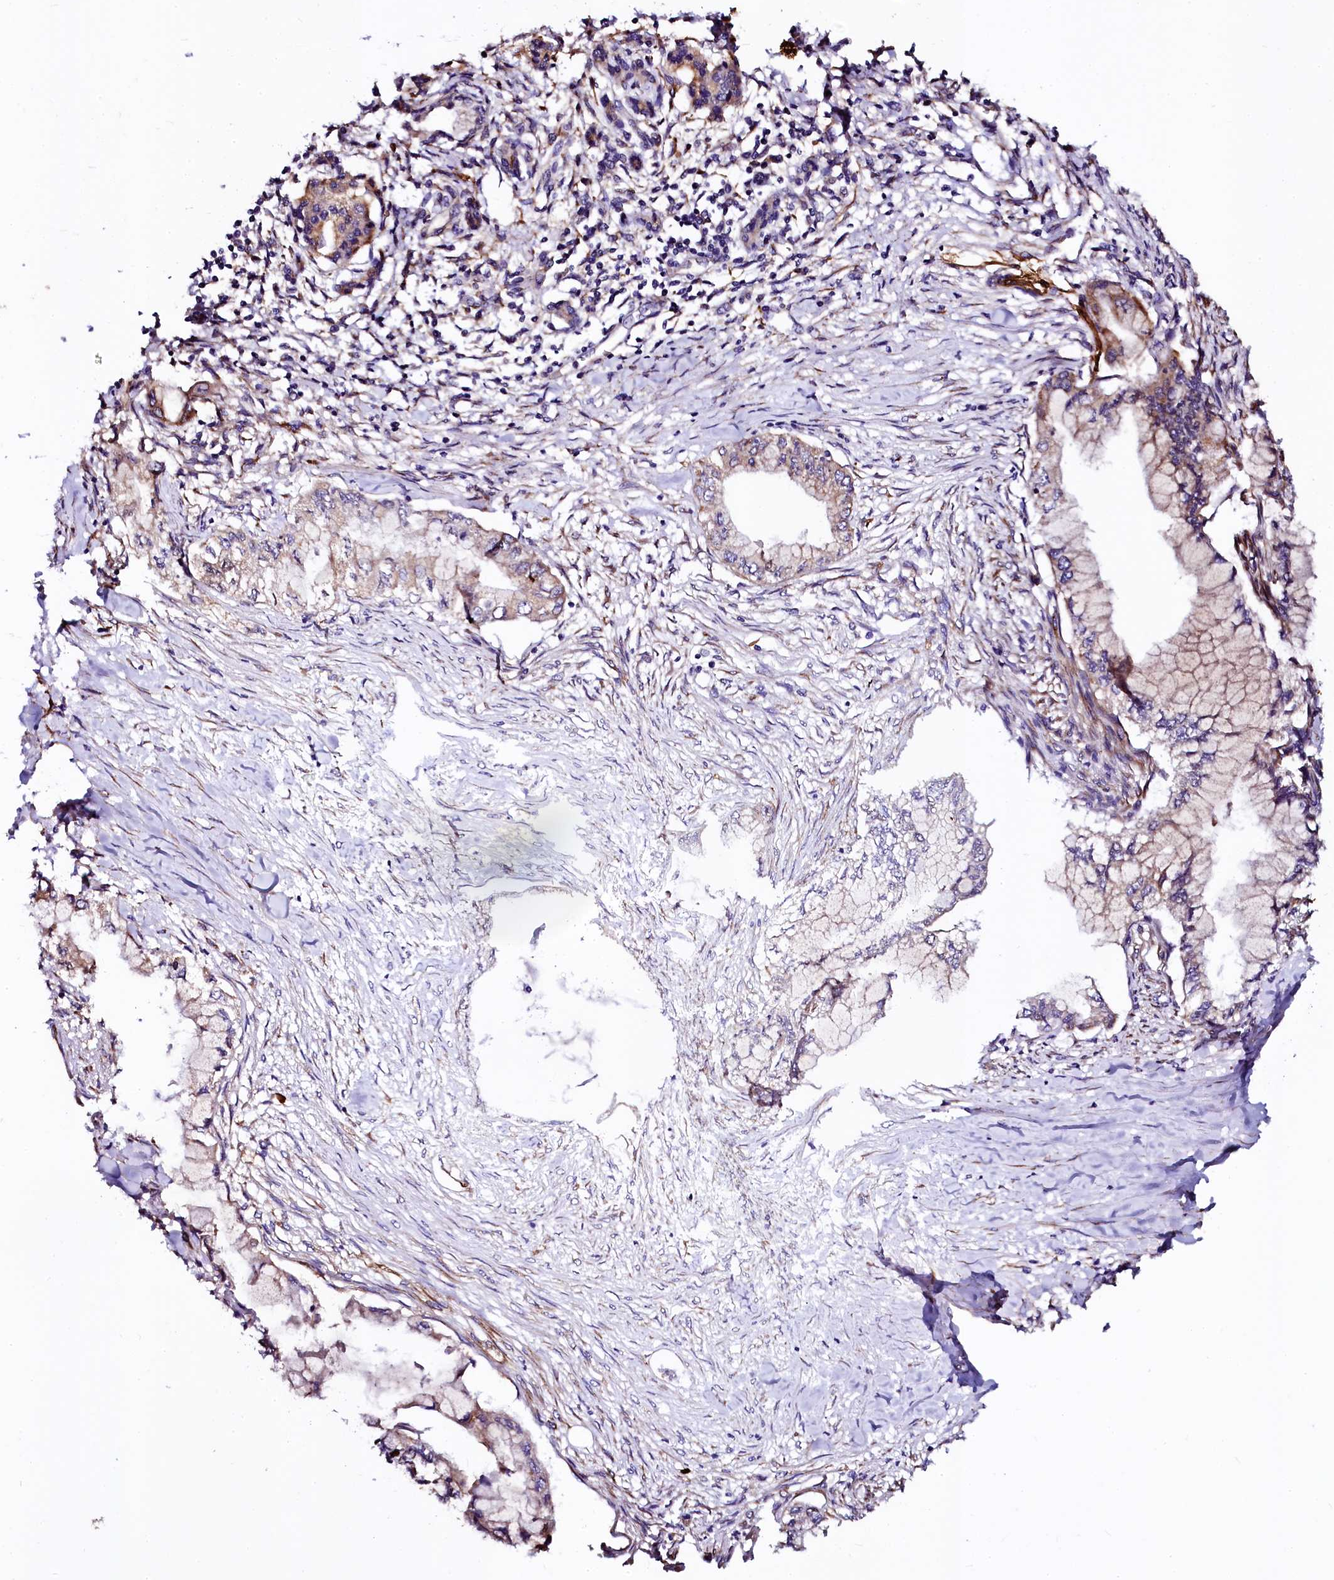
{"staining": {"intensity": "moderate", "quantity": "25%-75%", "location": "cytoplasmic/membranous"}, "tissue": "pancreatic cancer", "cell_type": "Tumor cells", "image_type": "cancer", "snomed": [{"axis": "morphology", "description": "Adenocarcinoma, NOS"}, {"axis": "topography", "description": "Pancreas"}], "caption": "Human pancreatic cancer (adenocarcinoma) stained for a protein (brown) reveals moderate cytoplasmic/membranous positive positivity in approximately 25%-75% of tumor cells.", "gene": "N4BP1", "patient": {"sex": "female", "age": 78}}